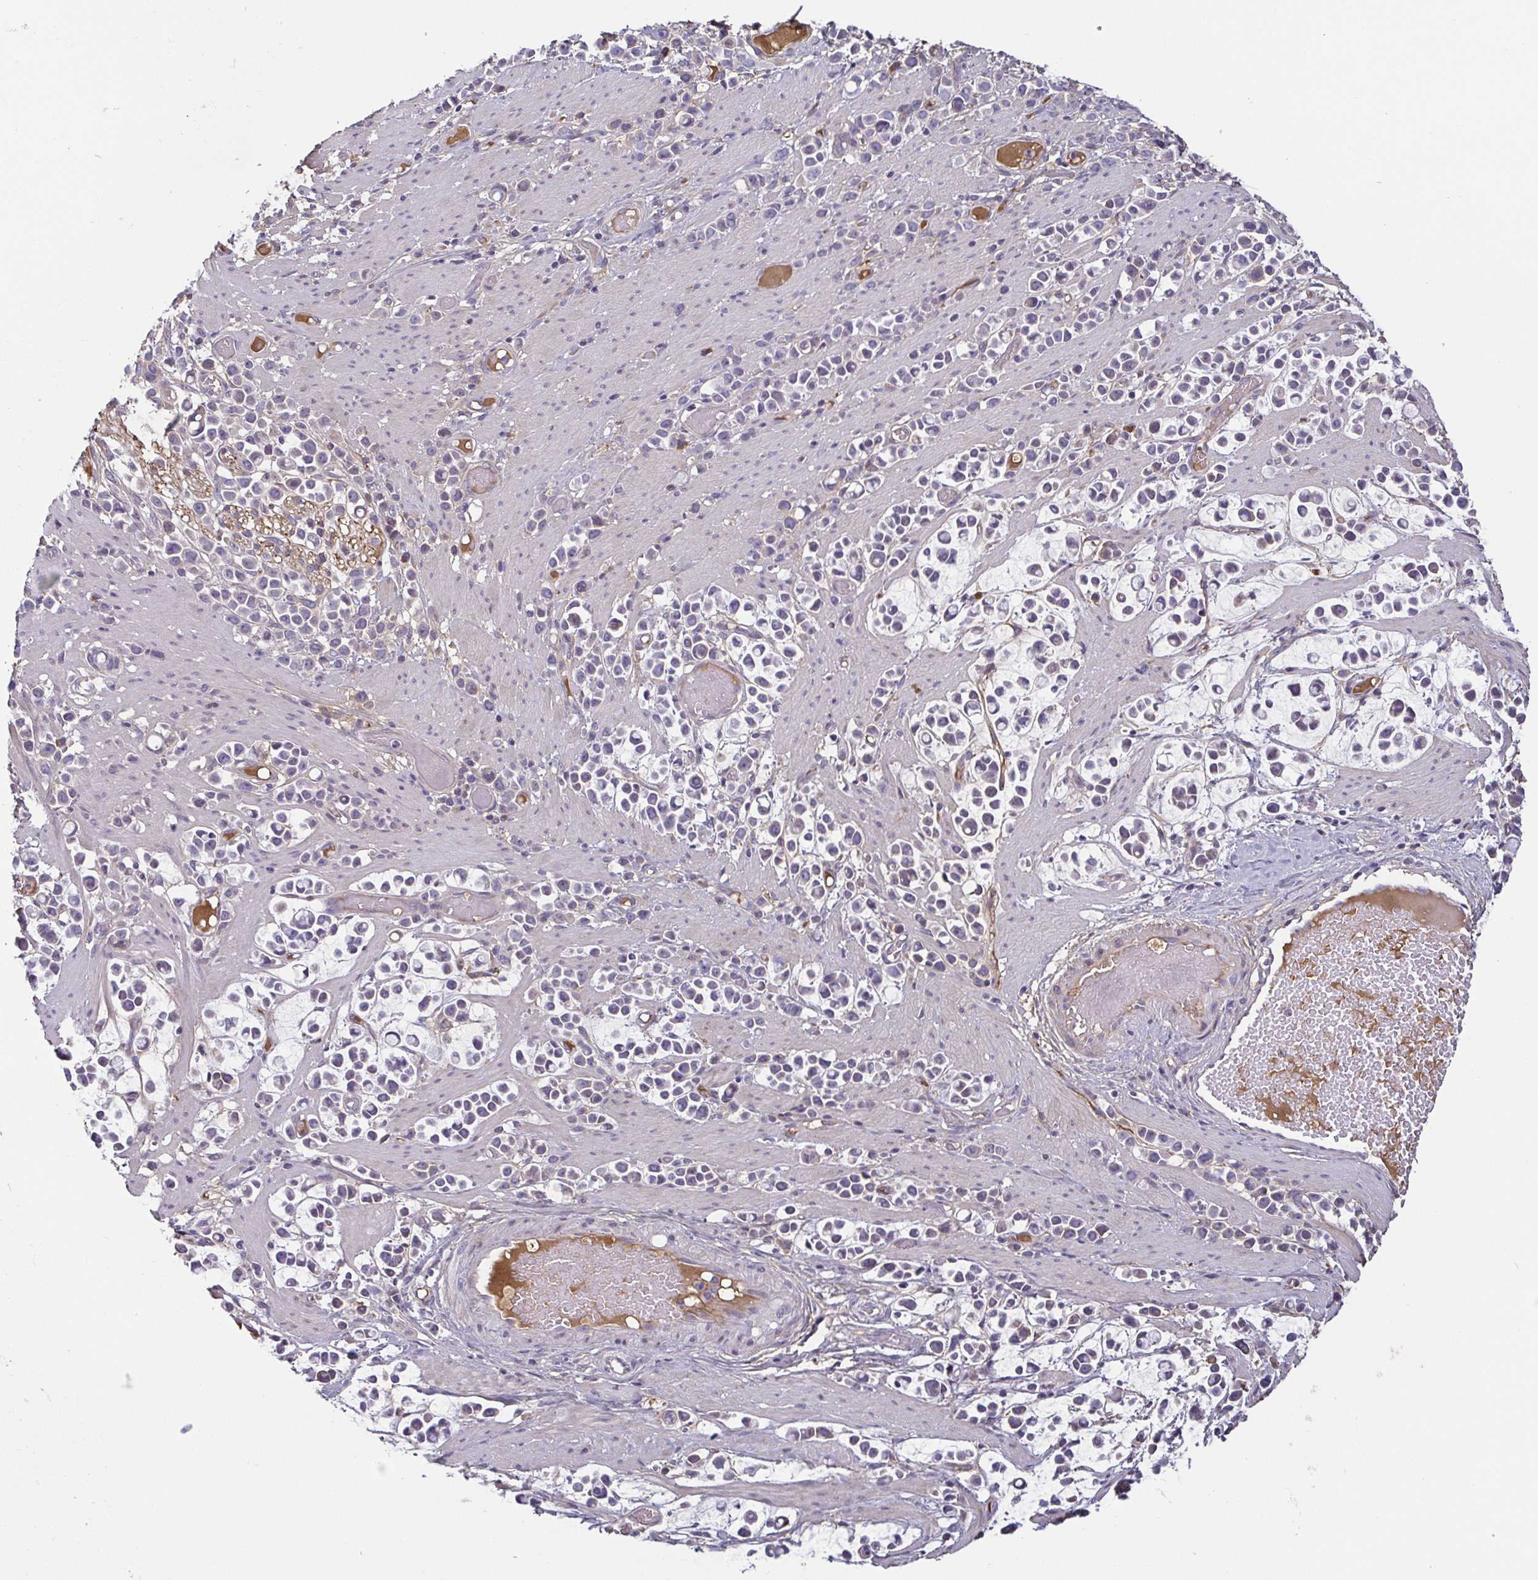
{"staining": {"intensity": "negative", "quantity": "none", "location": "none"}, "tissue": "stomach cancer", "cell_type": "Tumor cells", "image_type": "cancer", "snomed": [{"axis": "morphology", "description": "Adenocarcinoma, NOS"}, {"axis": "topography", "description": "Stomach"}], "caption": "The immunohistochemistry image has no significant staining in tumor cells of stomach adenocarcinoma tissue.", "gene": "ECM1", "patient": {"sex": "male", "age": 82}}